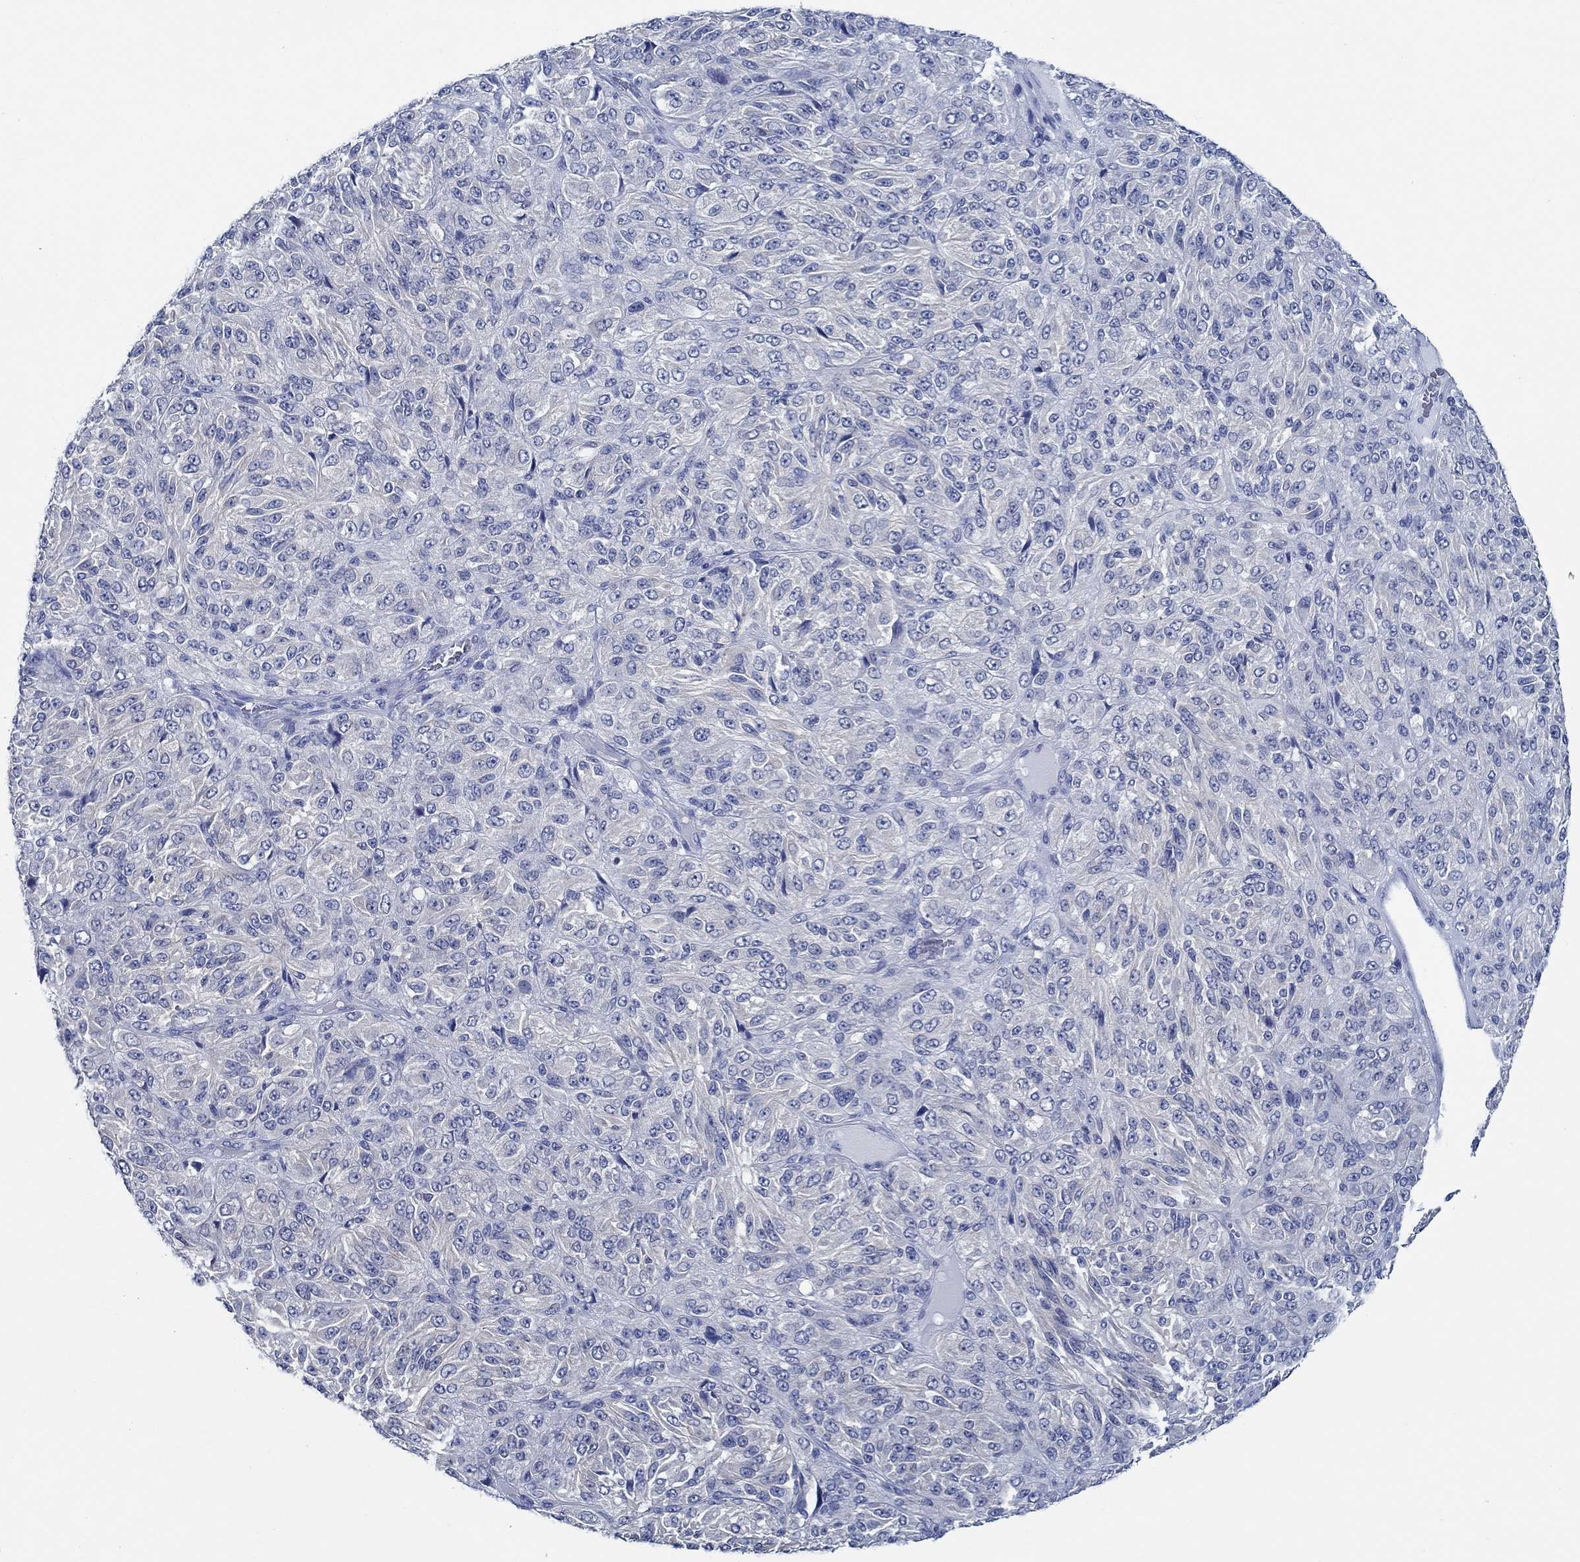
{"staining": {"intensity": "negative", "quantity": "none", "location": "none"}, "tissue": "melanoma", "cell_type": "Tumor cells", "image_type": "cancer", "snomed": [{"axis": "morphology", "description": "Malignant melanoma, Metastatic site"}, {"axis": "topography", "description": "Brain"}], "caption": "IHC of human malignant melanoma (metastatic site) exhibits no expression in tumor cells. The staining was performed using DAB to visualize the protein expression in brown, while the nuclei were stained in blue with hematoxylin (Magnification: 20x).", "gene": "ZNF671", "patient": {"sex": "female", "age": 56}}